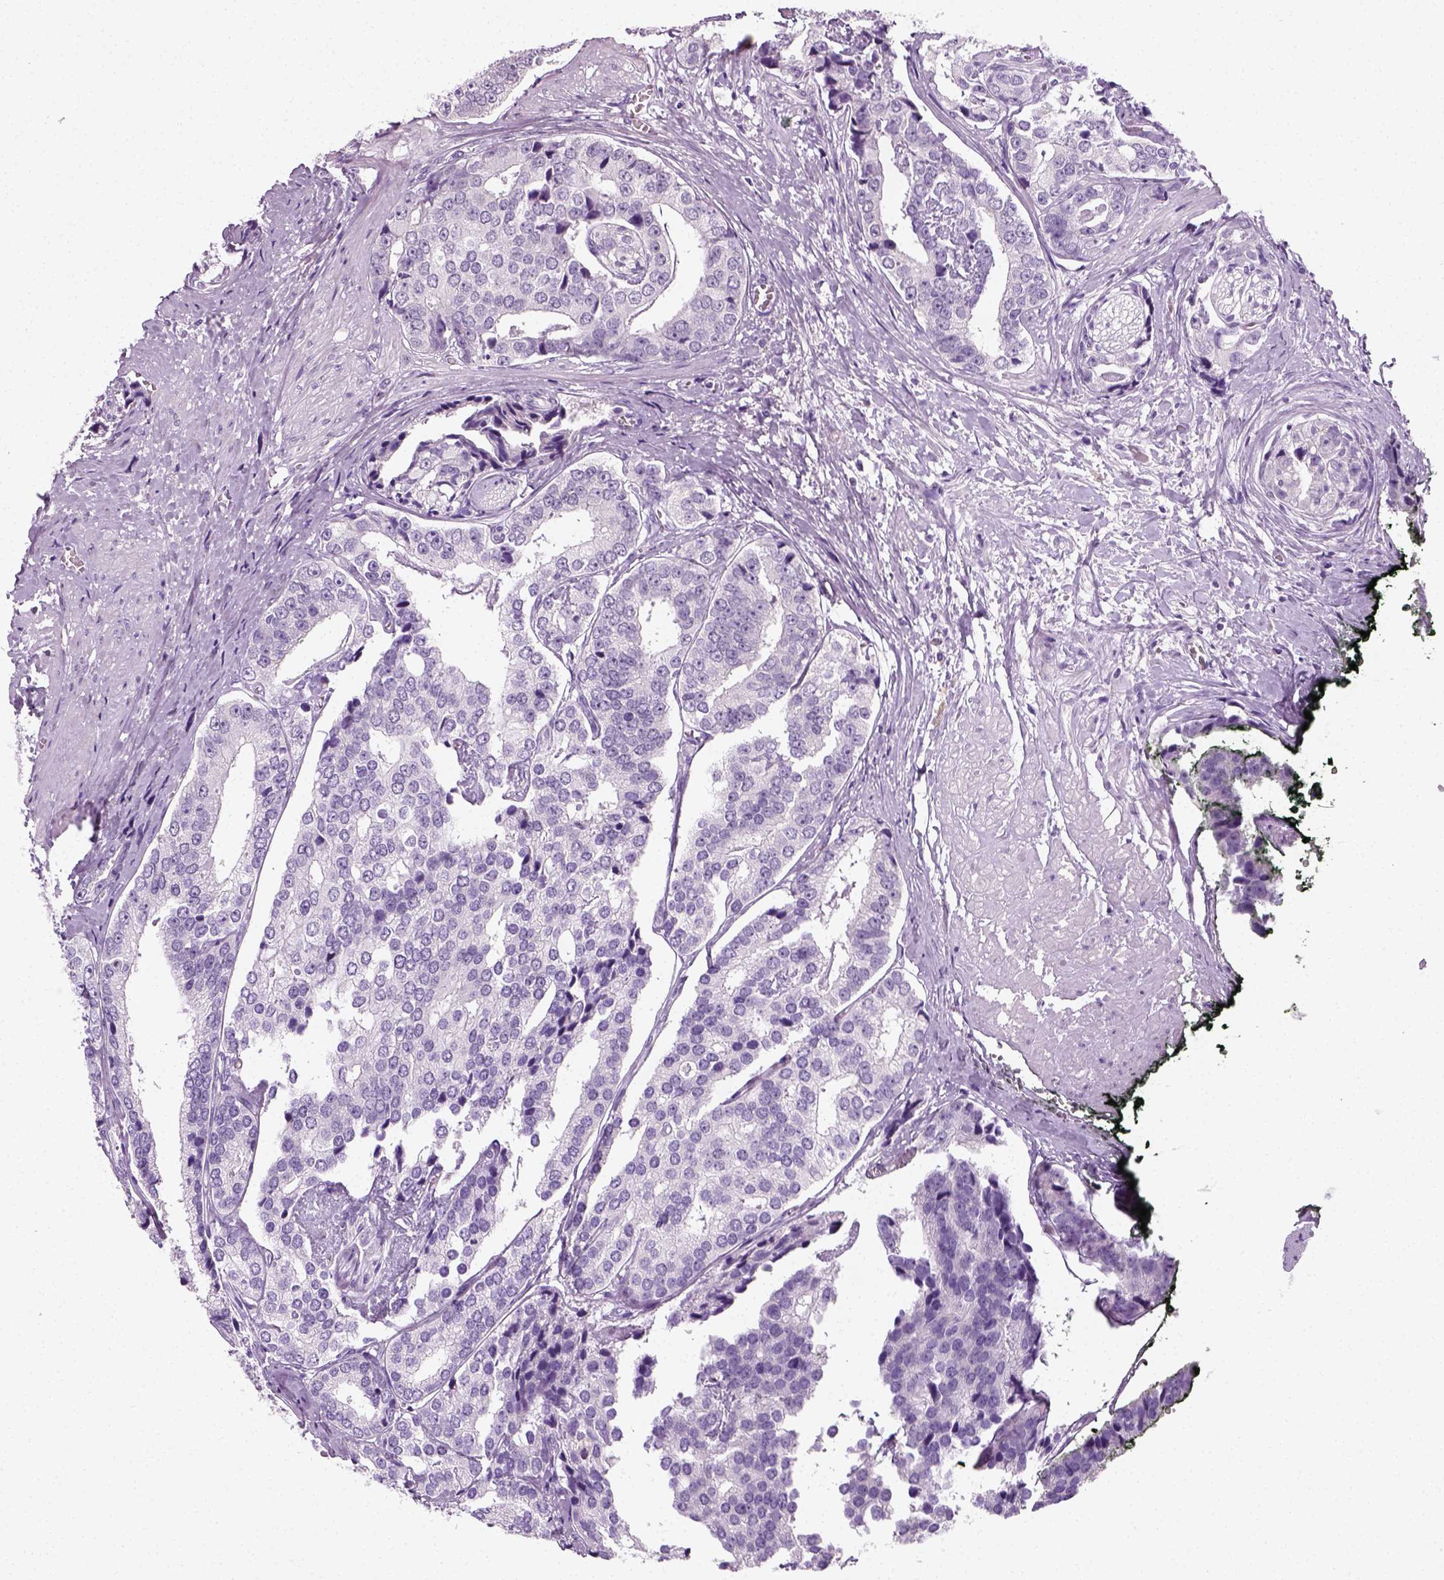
{"staining": {"intensity": "negative", "quantity": "none", "location": "none"}, "tissue": "prostate cancer", "cell_type": "Tumor cells", "image_type": "cancer", "snomed": [{"axis": "morphology", "description": "Adenocarcinoma, High grade"}, {"axis": "topography", "description": "Prostate"}], "caption": "The histopathology image demonstrates no significant staining in tumor cells of high-grade adenocarcinoma (prostate).", "gene": "SPATA31E1", "patient": {"sex": "male", "age": 71}}